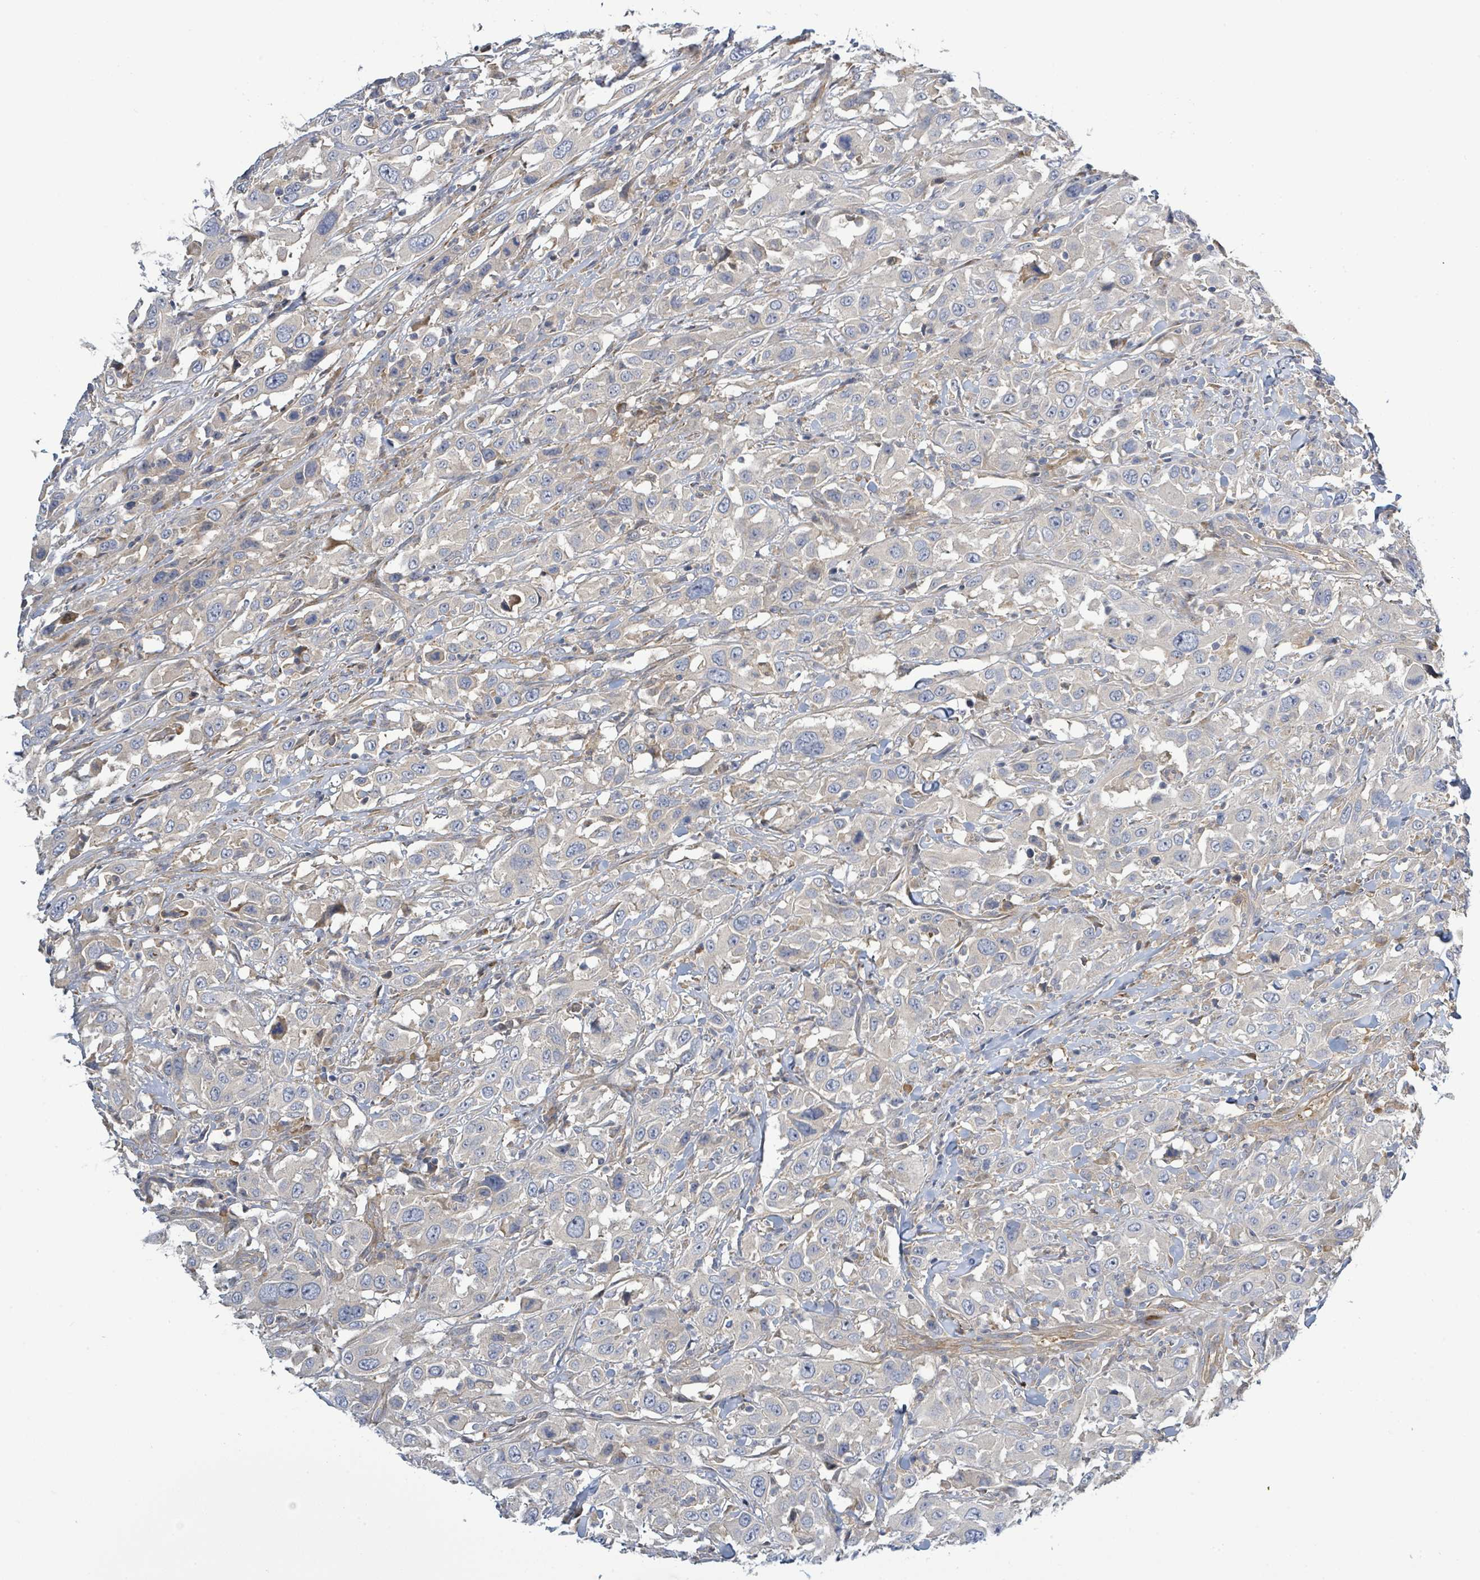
{"staining": {"intensity": "negative", "quantity": "none", "location": "none"}, "tissue": "urothelial cancer", "cell_type": "Tumor cells", "image_type": "cancer", "snomed": [{"axis": "morphology", "description": "Urothelial carcinoma, High grade"}, {"axis": "topography", "description": "Urinary bladder"}], "caption": "Tumor cells show no significant positivity in urothelial carcinoma (high-grade). (Stains: DAB IHC with hematoxylin counter stain, Microscopy: brightfield microscopy at high magnification).", "gene": "CFAP210", "patient": {"sex": "male", "age": 61}}